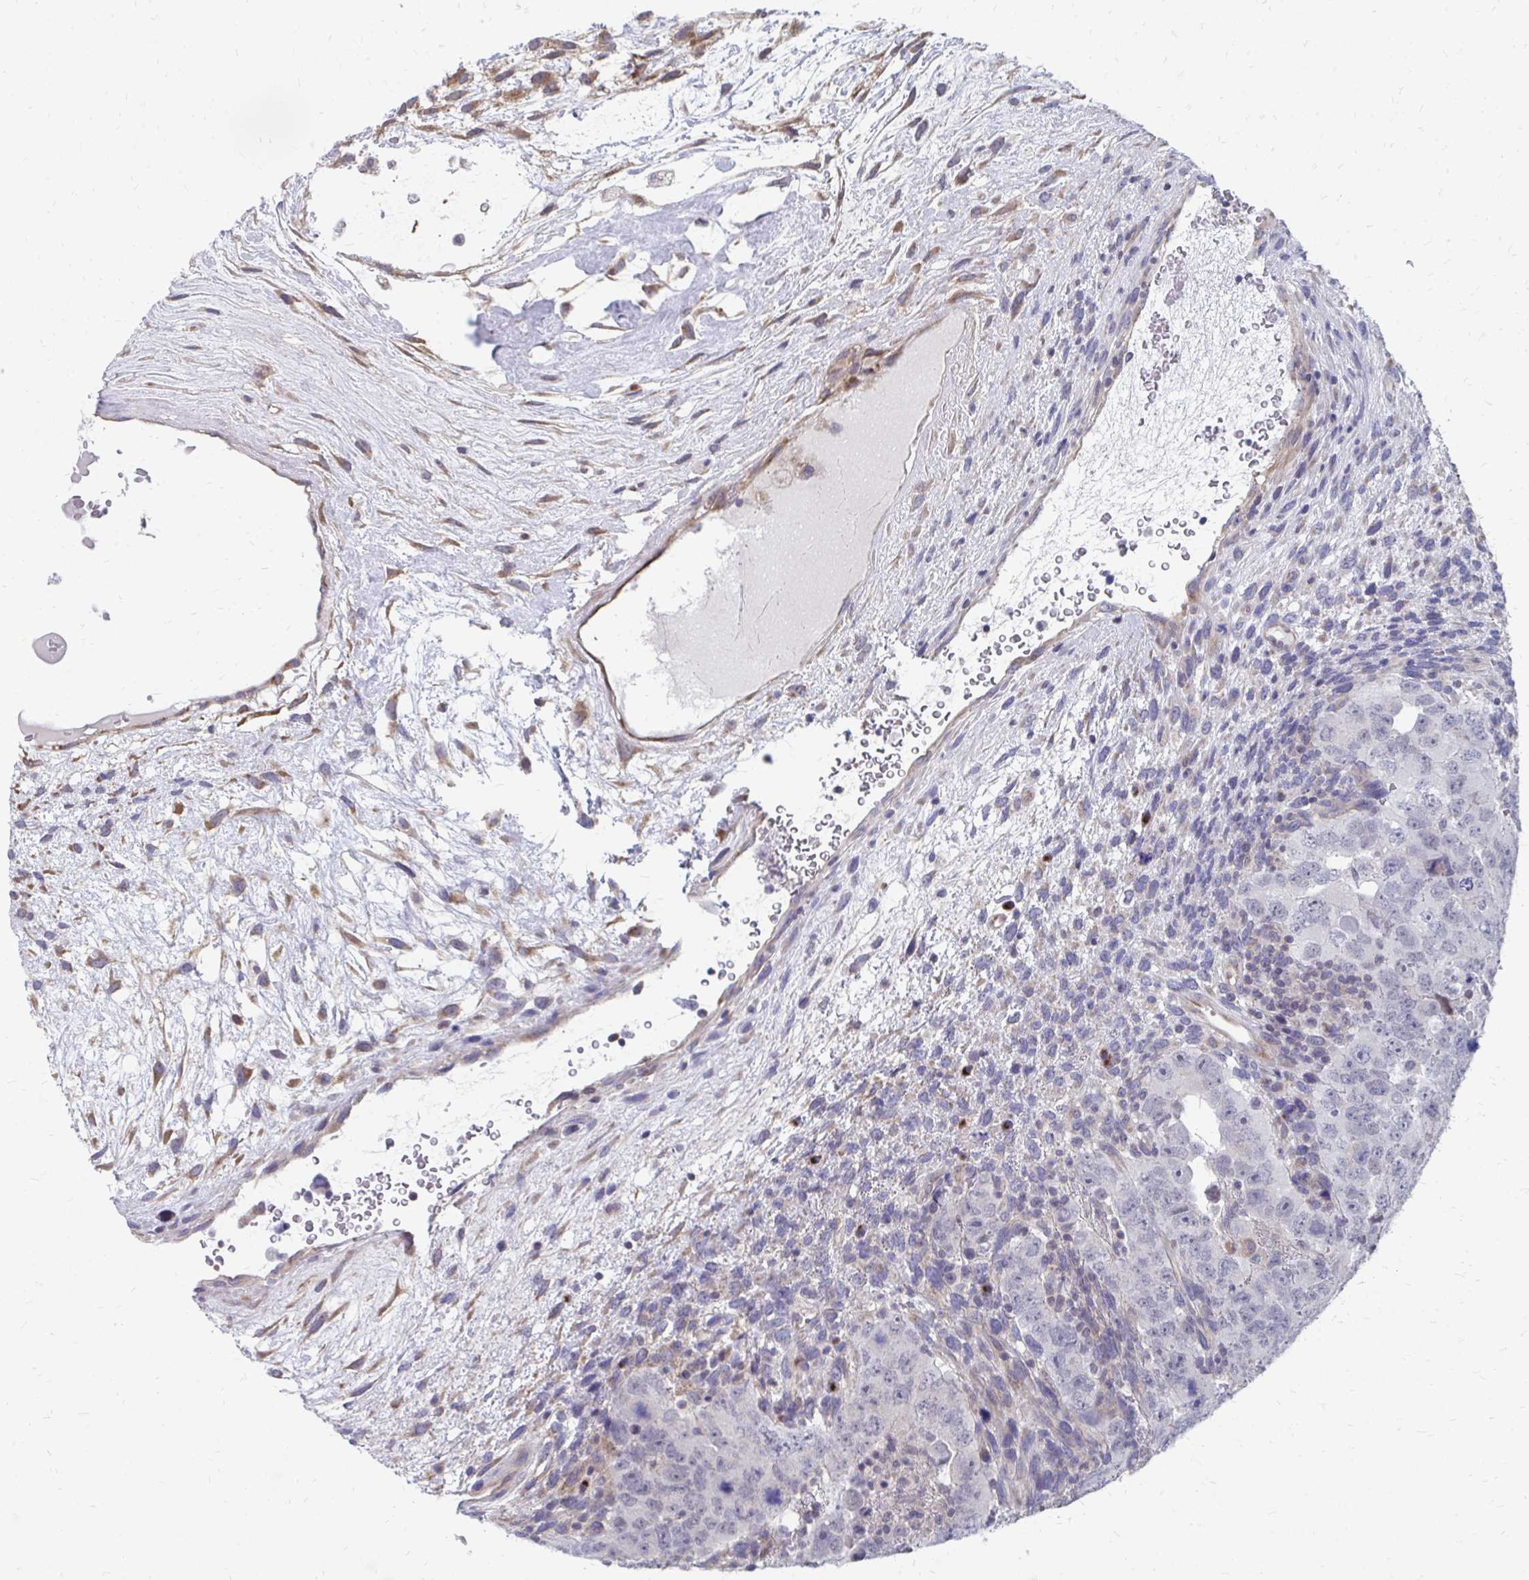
{"staining": {"intensity": "negative", "quantity": "none", "location": "none"}, "tissue": "testis cancer", "cell_type": "Tumor cells", "image_type": "cancer", "snomed": [{"axis": "morphology", "description": "Carcinoma, Embryonal, NOS"}, {"axis": "topography", "description": "Testis"}], "caption": "Immunohistochemistry (IHC) of testis cancer demonstrates no expression in tumor cells. (Immunohistochemistry, brightfield microscopy, high magnification).", "gene": "PABIR3", "patient": {"sex": "male", "age": 24}}